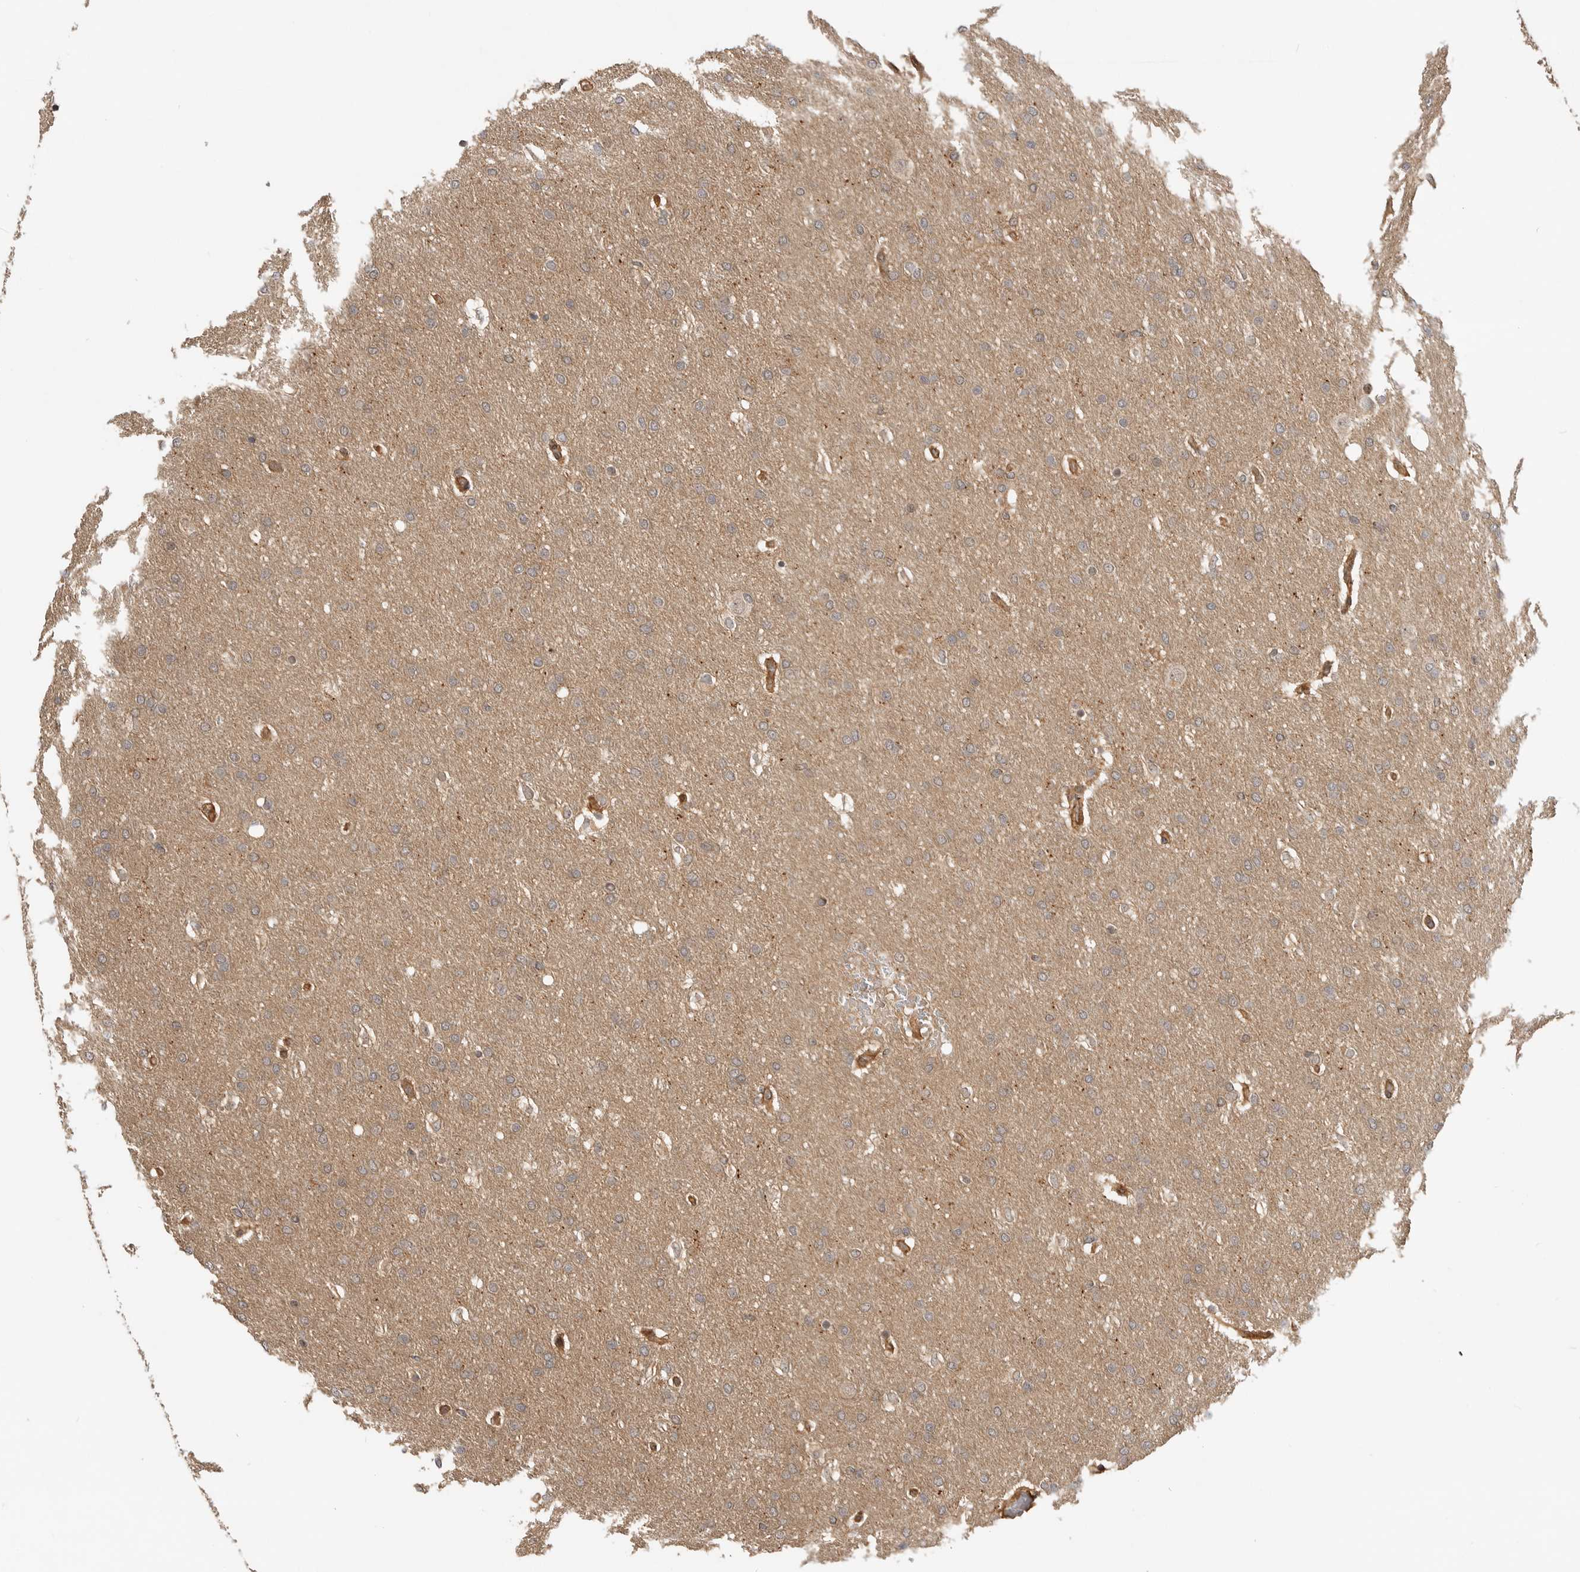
{"staining": {"intensity": "weak", "quantity": ">75%", "location": "cytoplasmic/membranous"}, "tissue": "glioma", "cell_type": "Tumor cells", "image_type": "cancer", "snomed": [{"axis": "morphology", "description": "Glioma, malignant, Low grade"}, {"axis": "topography", "description": "Brain"}], "caption": "Protein staining of glioma tissue displays weak cytoplasmic/membranous staining in approximately >75% of tumor cells. The protein is stained brown, and the nuclei are stained in blue (DAB IHC with brightfield microscopy, high magnification).", "gene": "ADPRS", "patient": {"sex": "female", "age": 37}}